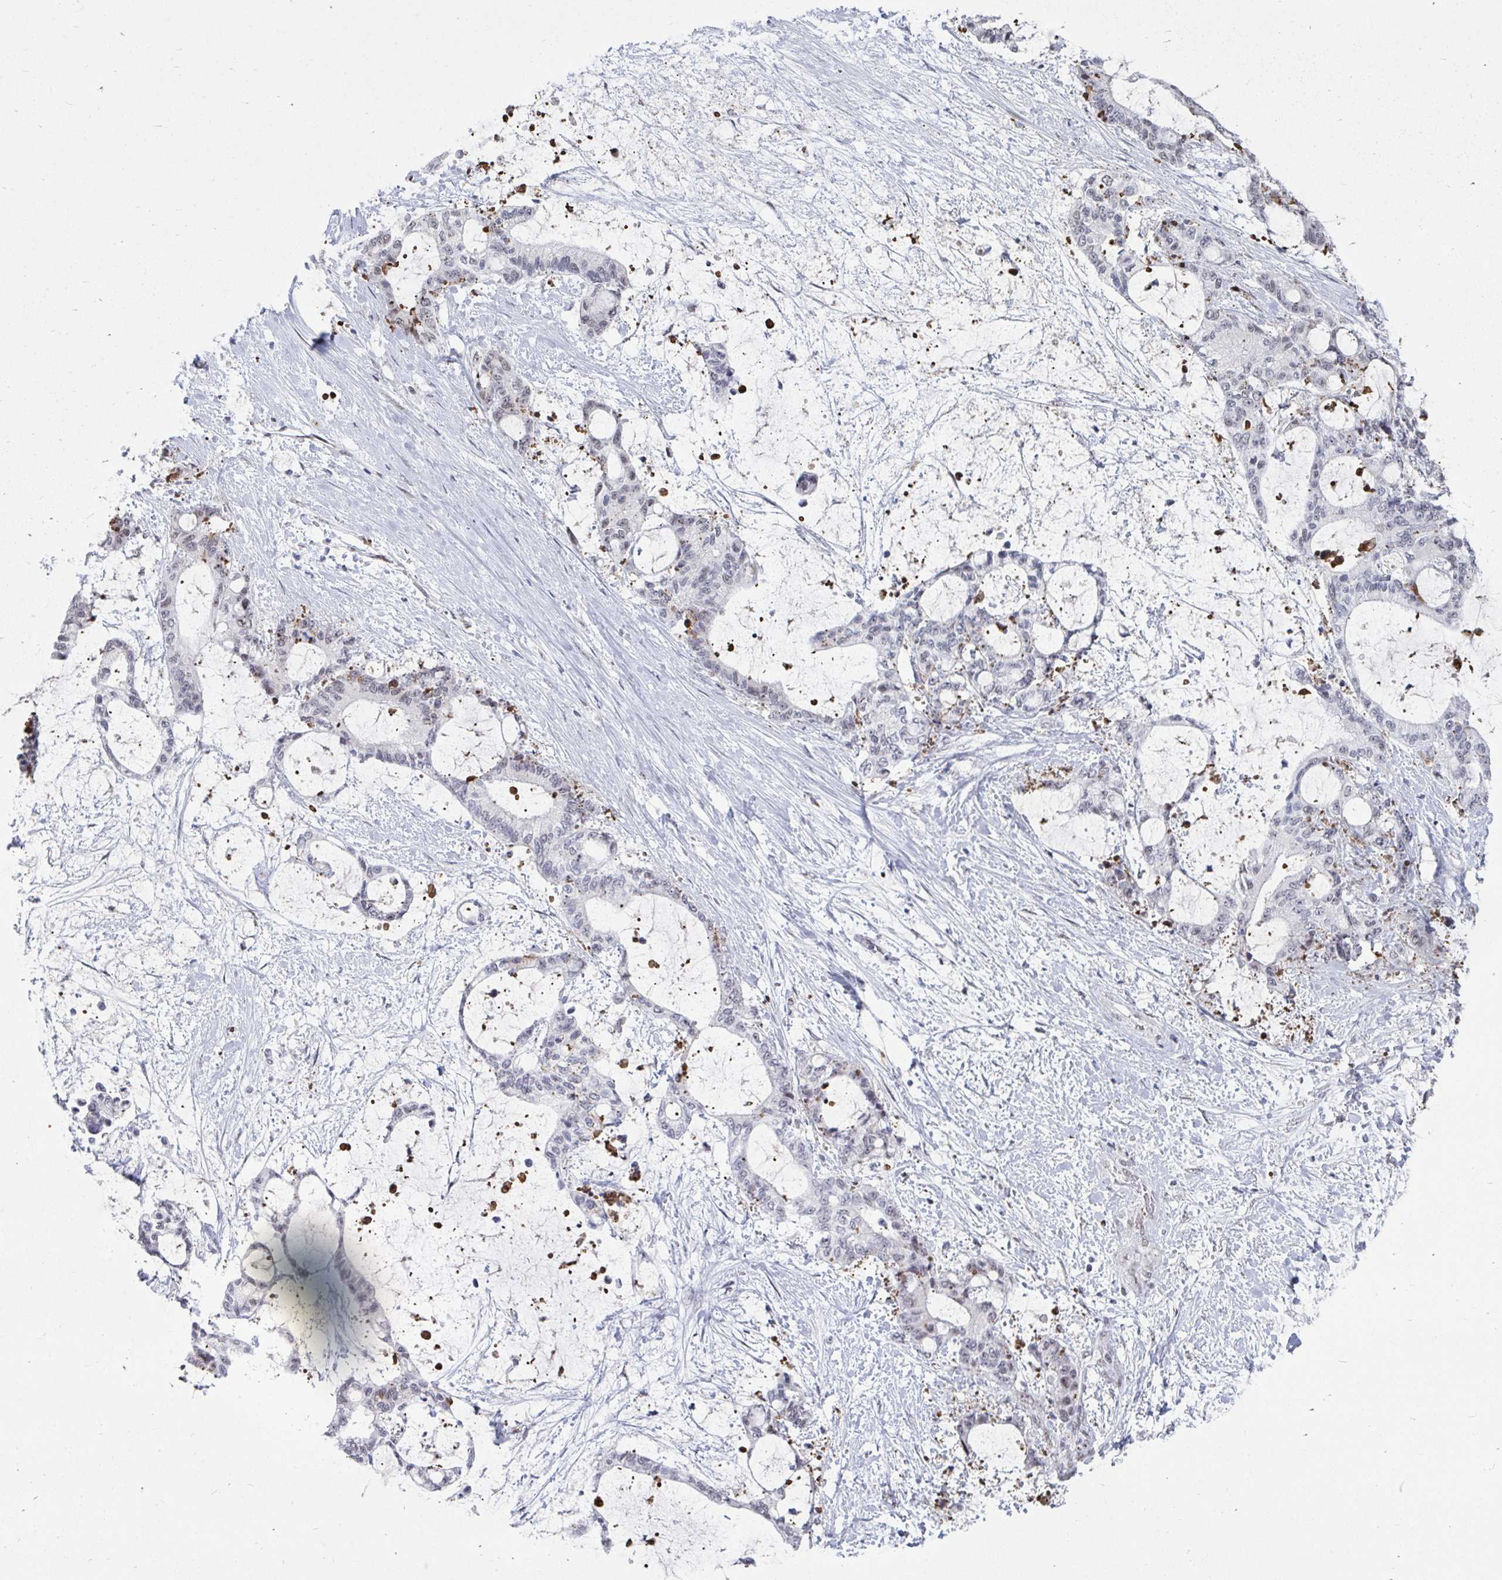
{"staining": {"intensity": "weak", "quantity": "<25%", "location": "nuclear"}, "tissue": "liver cancer", "cell_type": "Tumor cells", "image_type": "cancer", "snomed": [{"axis": "morphology", "description": "Normal tissue, NOS"}, {"axis": "morphology", "description": "Cholangiocarcinoma"}, {"axis": "topography", "description": "Liver"}, {"axis": "topography", "description": "Peripheral nerve tissue"}], "caption": "The image exhibits no staining of tumor cells in liver cholangiocarcinoma.", "gene": "TRIP12", "patient": {"sex": "female", "age": 73}}